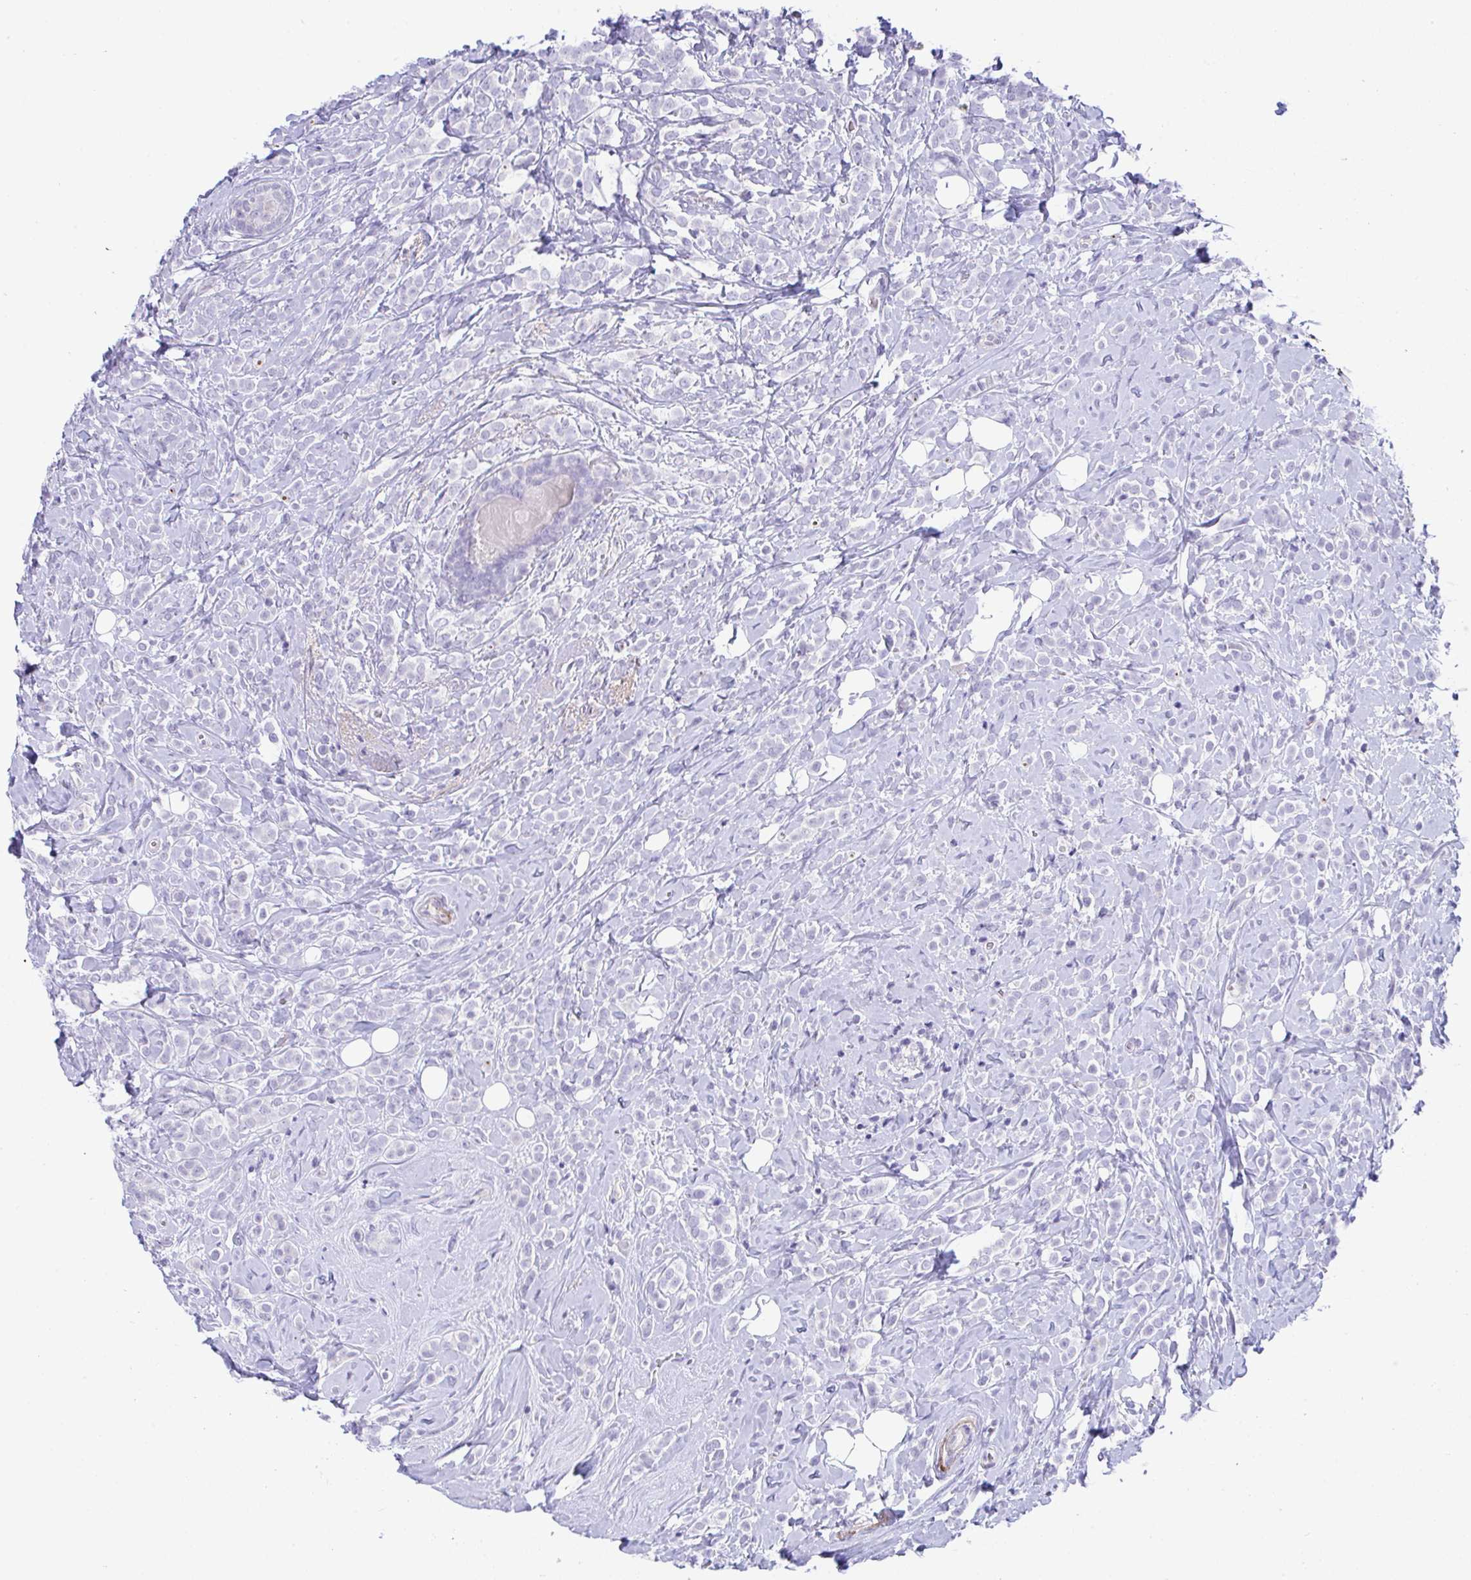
{"staining": {"intensity": "negative", "quantity": "none", "location": "none"}, "tissue": "breast cancer", "cell_type": "Tumor cells", "image_type": "cancer", "snomed": [{"axis": "morphology", "description": "Lobular carcinoma"}, {"axis": "topography", "description": "Breast"}], "caption": "This histopathology image is of lobular carcinoma (breast) stained with immunohistochemistry (IHC) to label a protein in brown with the nuclei are counter-stained blue. There is no staining in tumor cells.", "gene": "KMT2E", "patient": {"sex": "female", "age": 49}}